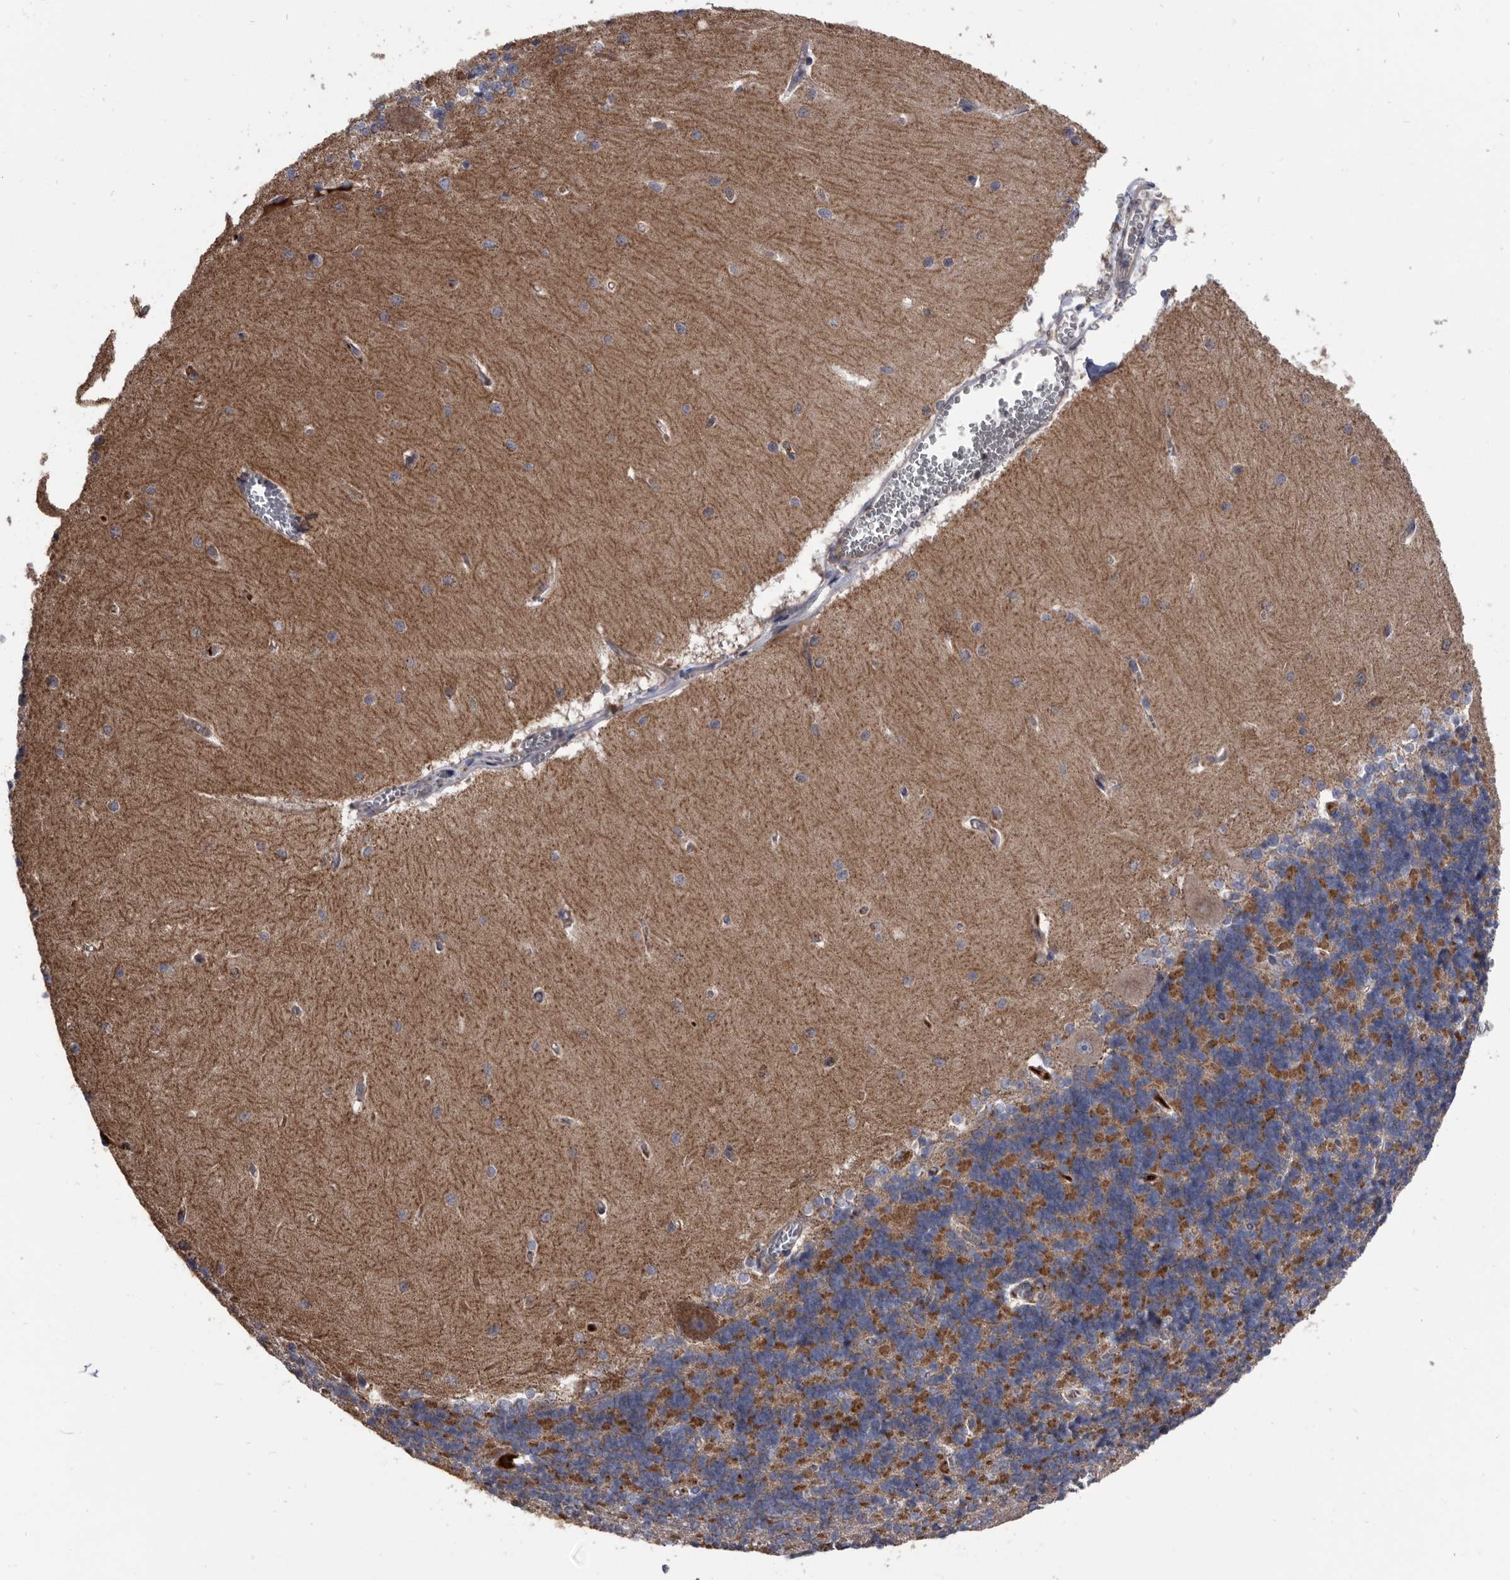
{"staining": {"intensity": "moderate", "quantity": "<25%", "location": "cytoplasmic/membranous"}, "tissue": "cerebellum", "cell_type": "Cells in granular layer", "image_type": "normal", "snomed": [{"axis": "morphology", "description": "Normal tissue, NOS"}, {"axis": "topography", "description": "Cerebellum"}], "caption": "An immunohistochemistry histopathology image of unremarkable tissue is shown. Protein staining in brown shows moderate cytoplasmic/membranous positivity in cerebellum within cells in granular layer. (DAB = brown stain, brightfield microscopy at high magnification).", "gene": "DTNBP1", "patient": {"sex": "male", "age": 37}}